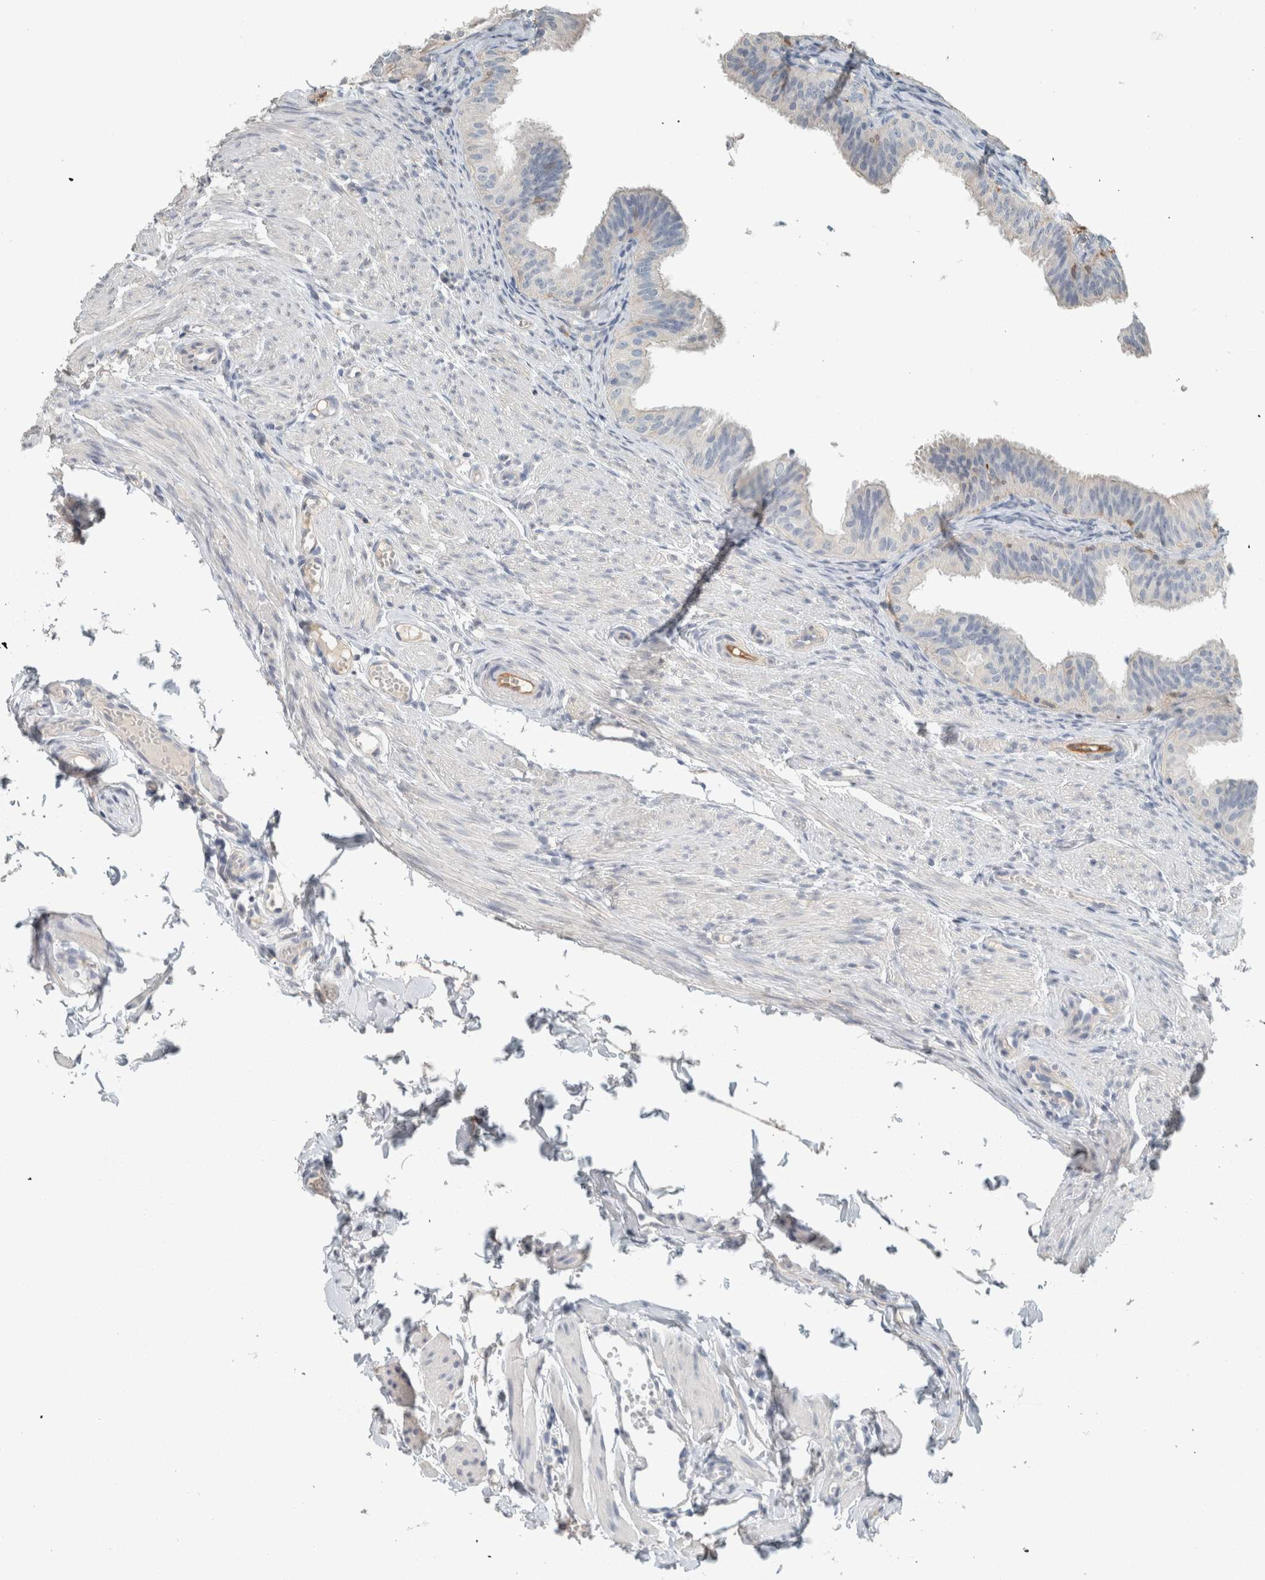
{"staining": {"intensity": "negative", "quantity": "none", "location": "none"}, "tissue": "fallopian tube", "cell_type": "Glandular cells", "image_type": "normal", "snomed": [{"axis": "morphology", "description": "Normal tissue, NOS"}, {"axis": "topography", "description": "Fallopian tube"}], "caption": "DAB immunohistochemical staining of normal fallopian tube reveals no significant expression in glandular cells. (DAB immunohistochemistry visualized using brightfield microscopy, high magnification).", "gene": "SCIN", "patient": {"sex": "female", "age": 35}}